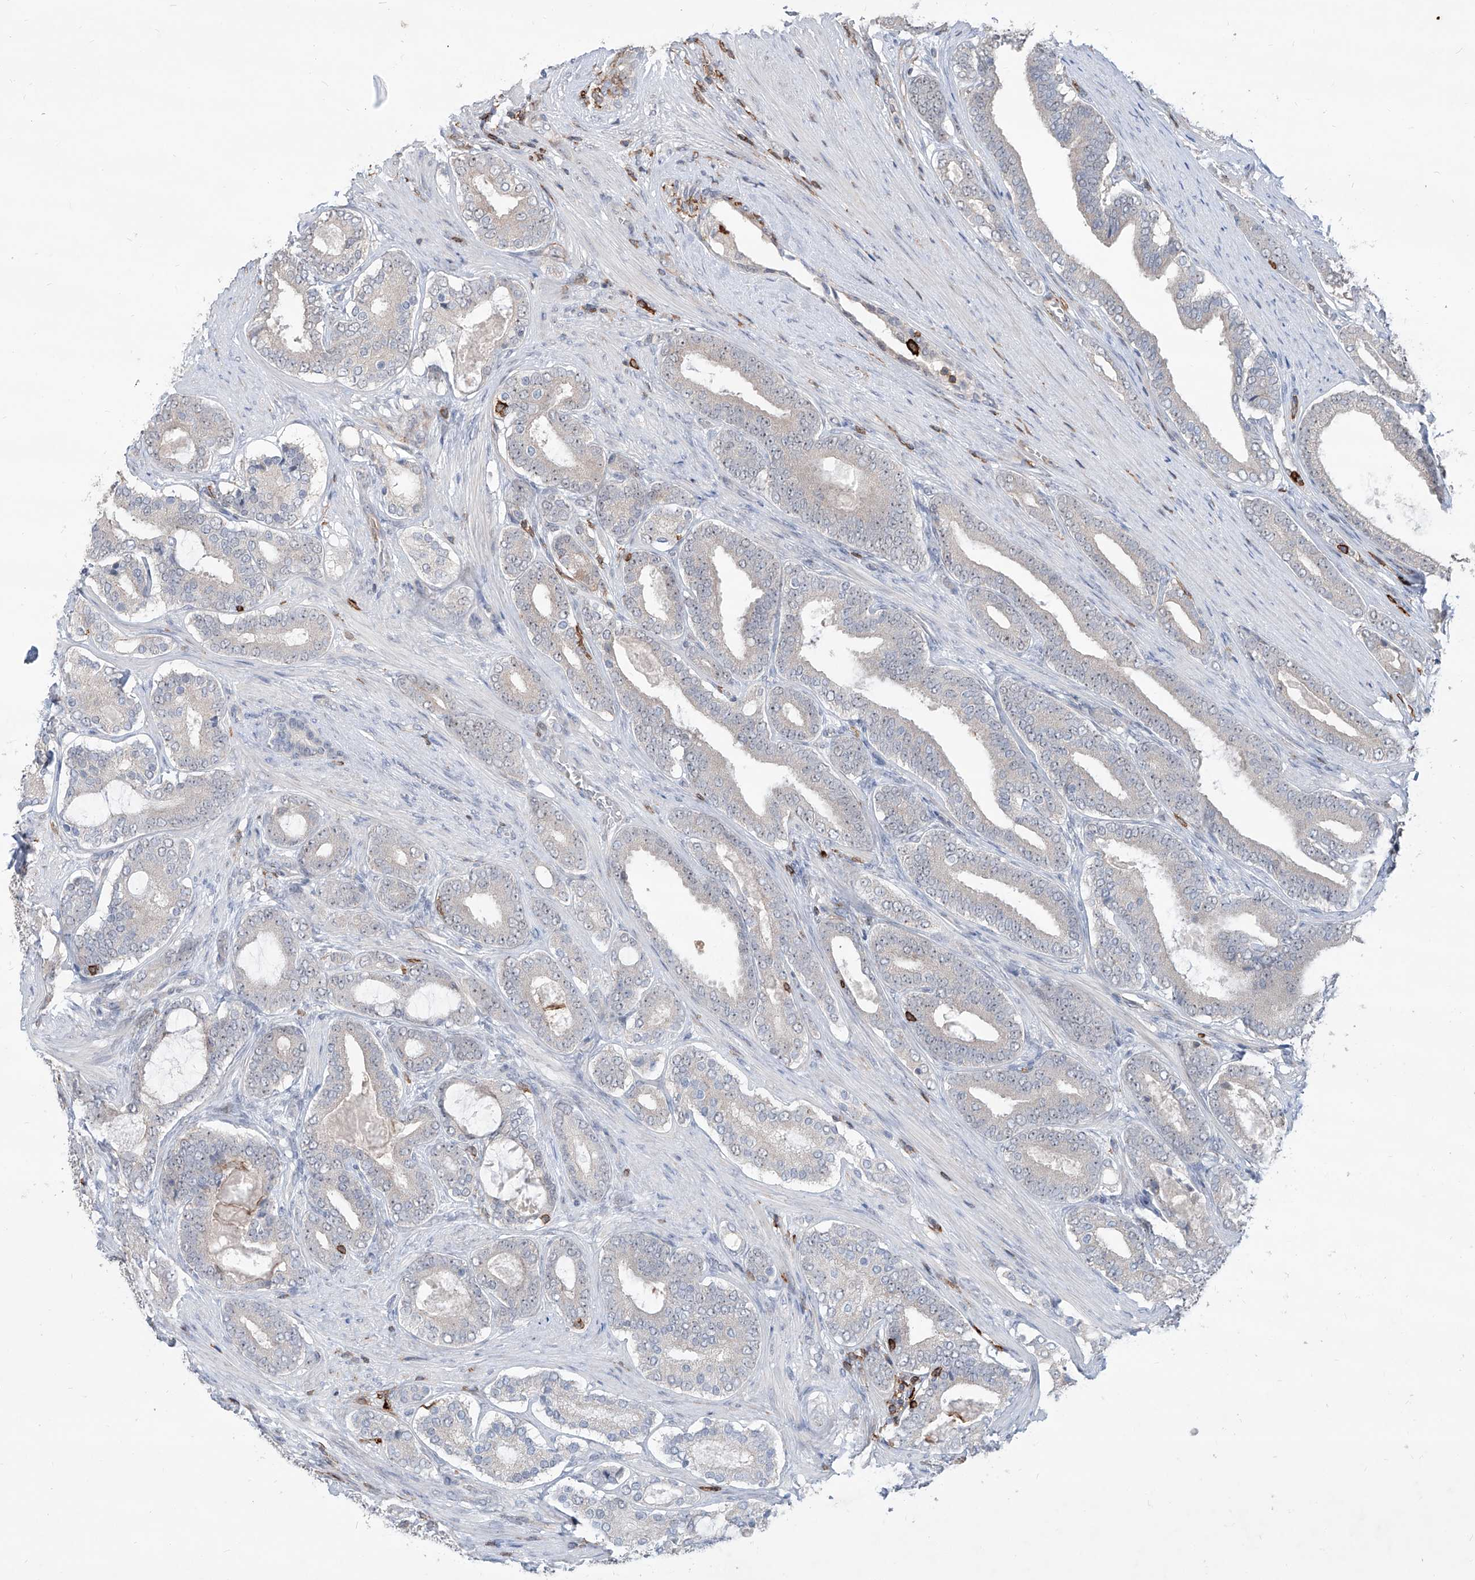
{"staining": {"intensity": "negative", "quantity": "none", "location": "none"}, "tissue": "prostate cancer", "cell_type": "Tumor cells", "image_type": "cancer", "snomed": [{"axis": "morphology", "description": "Adenocarcinoma, High grade"}, {"axis": "topography", "description": "Prostate"}], "caption": "High power microscopy photomicrograph of an immunohistochemistry (IHC) image of prostate cancer (high-grade adenocarcinoma), revealing no significant expression in tumor cells.", "gene": "ZBTB48", "patient": {"sex": "male", "age": 60}}